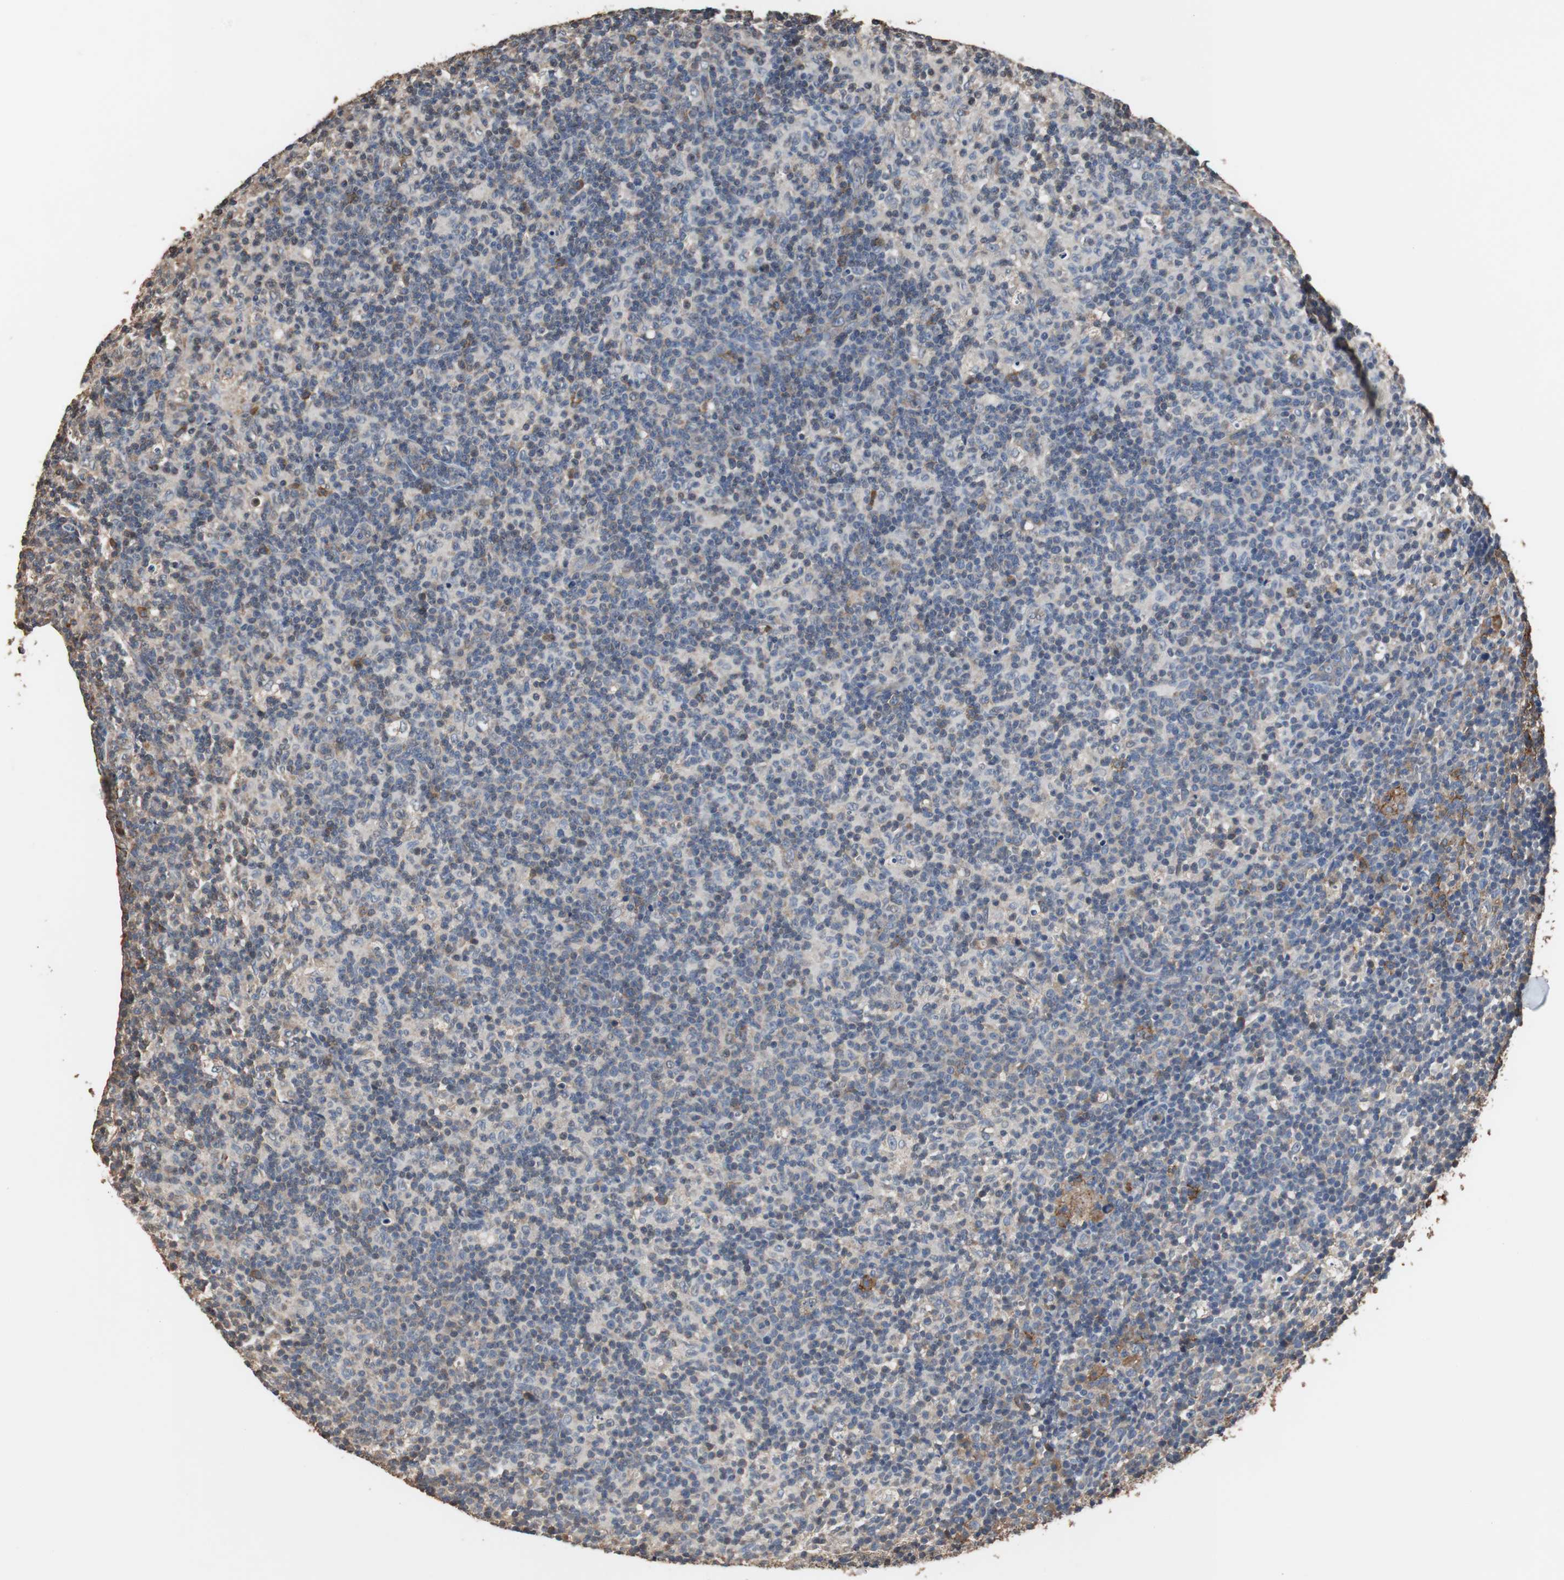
{"staining": {"intensity": "strong", "quantity": ">75%", "location": "cytoplasmic/membranous"}, "tissue": "lymph node", "cell_type": "Germinal center cells", "image_type": "normal", "snomed": [{"axis": "morphology", "description": "Normal tissue, NOS"}, {"axis": "morphology", "description": "Inflammation, NOS"}, {"axis": "topography", "description": "Lymph node"}], "caption": "Immunohistochemical staining of unremarkable lymph node exhibits high levels of strong cytoplasmic/membranous positivity in about >75% of germinal center cells. The staining was performed using DAB (3,3'-diaminobenzidine) to visualize the protein expression in brown, while the nuclei were stained in blue with hematoxylin (Magnification: 20x).", "gene": "SCIMP", "patient": {"sex": "male", "age": 55}}